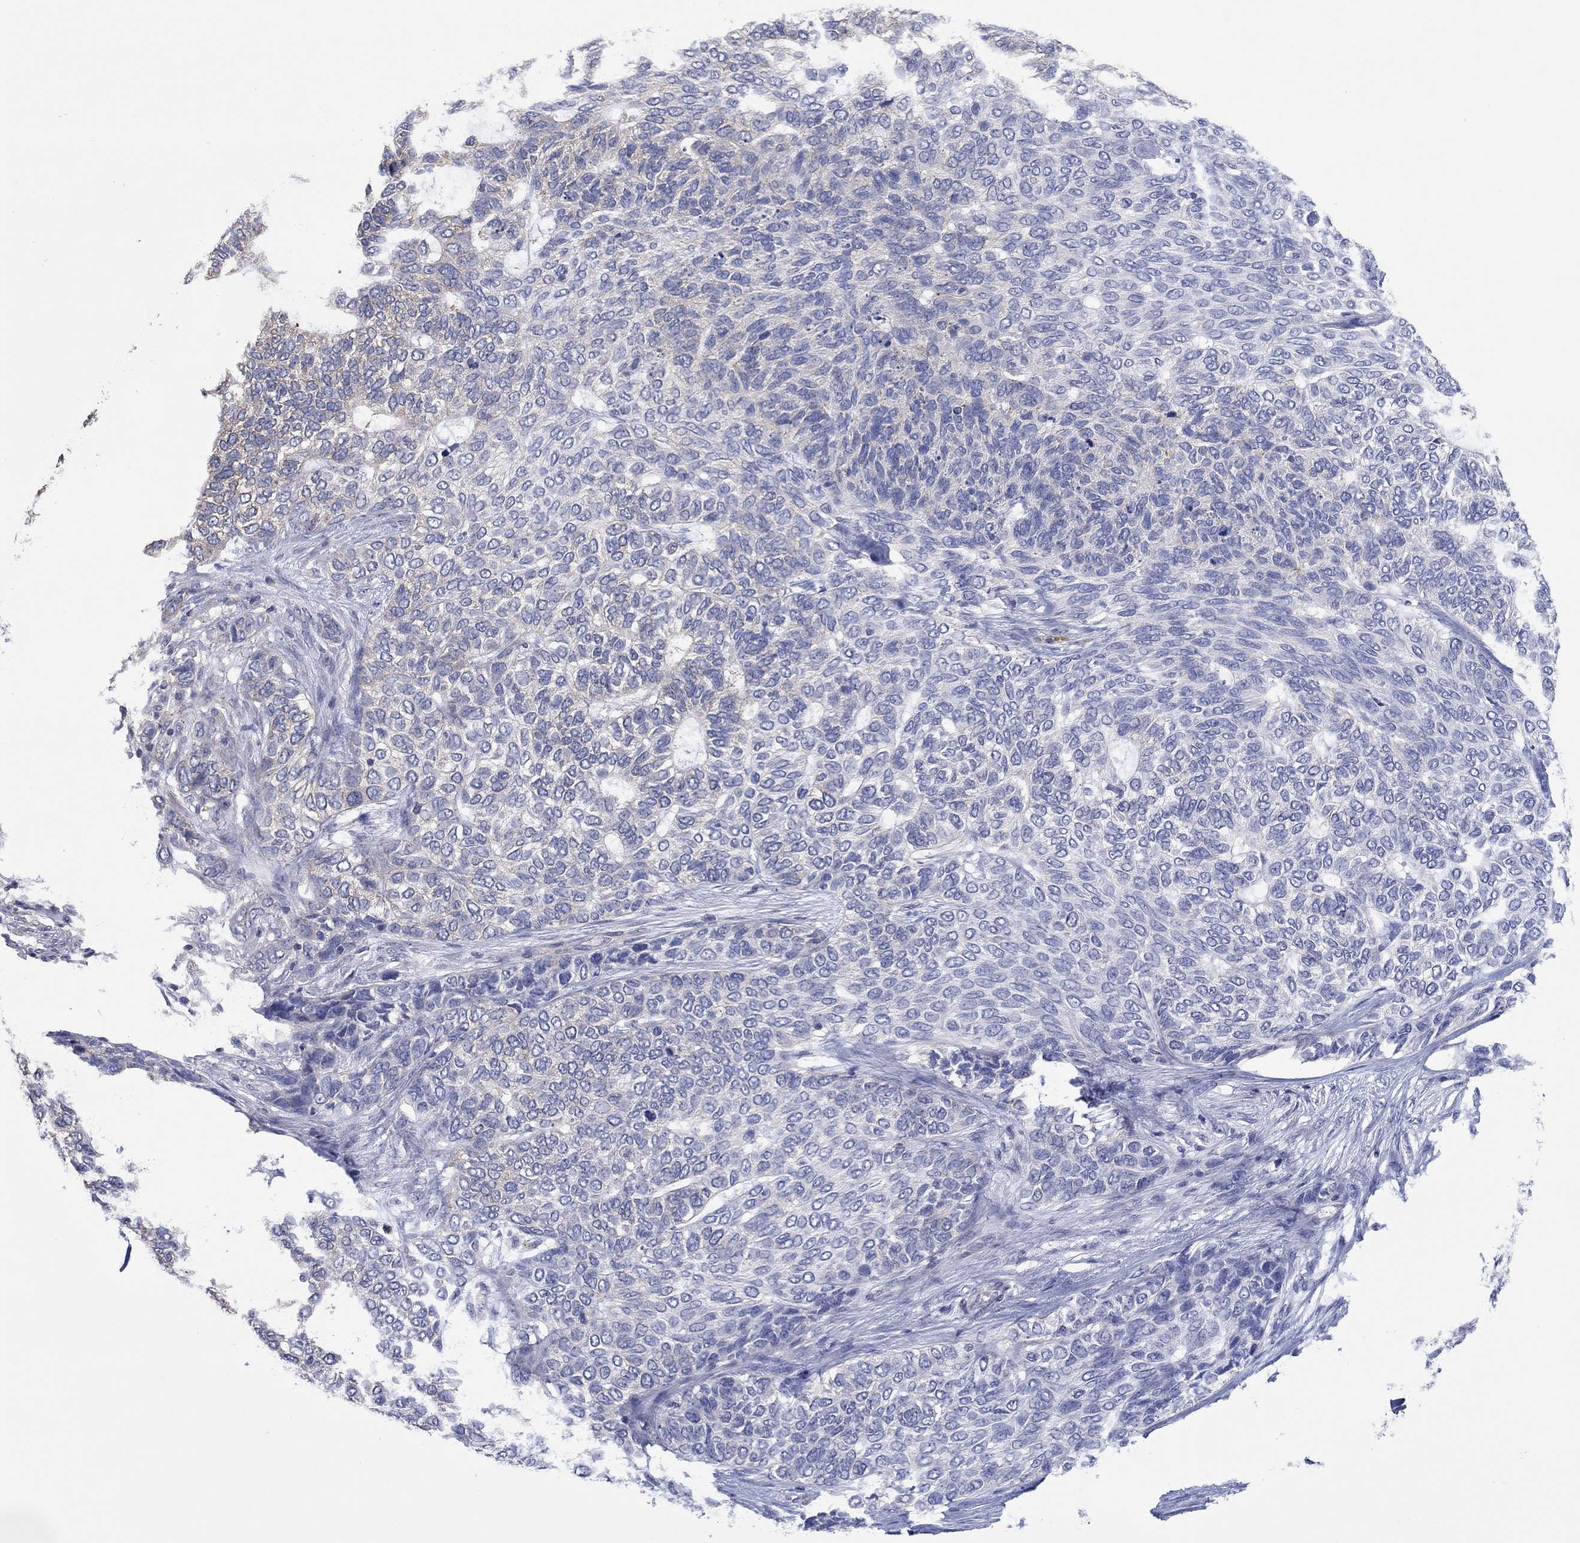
{"staining": {"intensity": "negative", "quantity": "none", "location": "none"}, "tissue": "skin cancer", "cell_type": "Tumor cells", "image_type": "cancer", "snomed": [{"axis": "morphology", "description": "Basal cell carcinoma"}, {"axis": "topography", "description": "Skin"}], "caption": "DAB (3,3'-diaminobenzidine) immunohistochemical staining of skin basal cell carcinoma reveals no significant positivity in tumor cells.", "gene": "TPRN", "patient": {"sex": "female", "age": 65}}